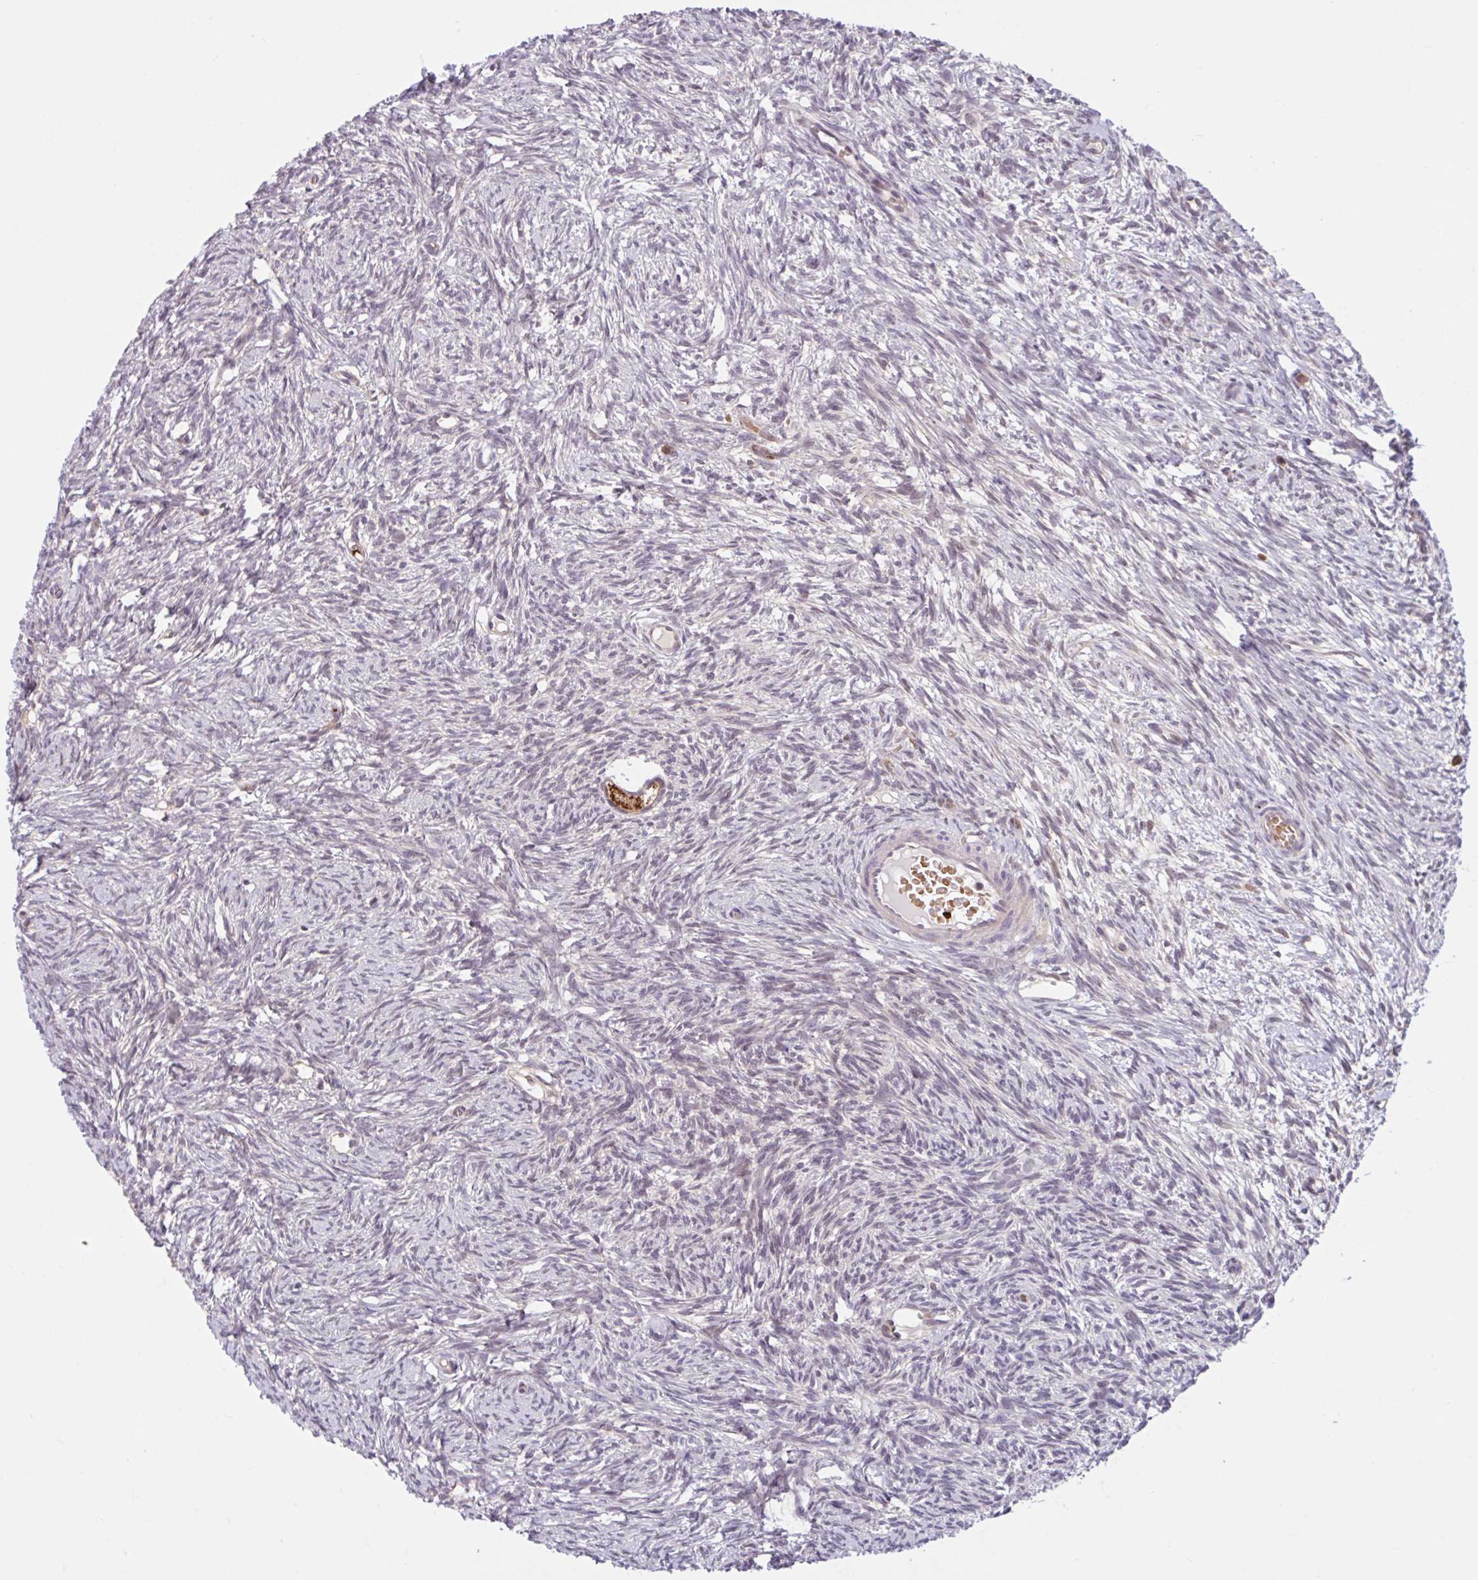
{"staining": {"intensity": "strong", "quantity": ">75%", "location": "cytoplasmic/membranous"}, "tissue": "ovary", "cell_type": "Follicle cells", "image_type": "normal", "snomed": [{"axis": "morphology", "description": "Normal tissue, NOS"}, {"axis": "topography", "description": "Ovary"}], "caption": "Protein staining demonstrates strong cytoplasmic/membranous staining in approximately >75% of follicle cells in benign ovary. The staining is performed using DAB brown chromogen to label protein expression. The nuclei are counter-stained blue using hematoxylin.", "gene": "HMBS", "patient": {"sex": "female", "age": 33}}